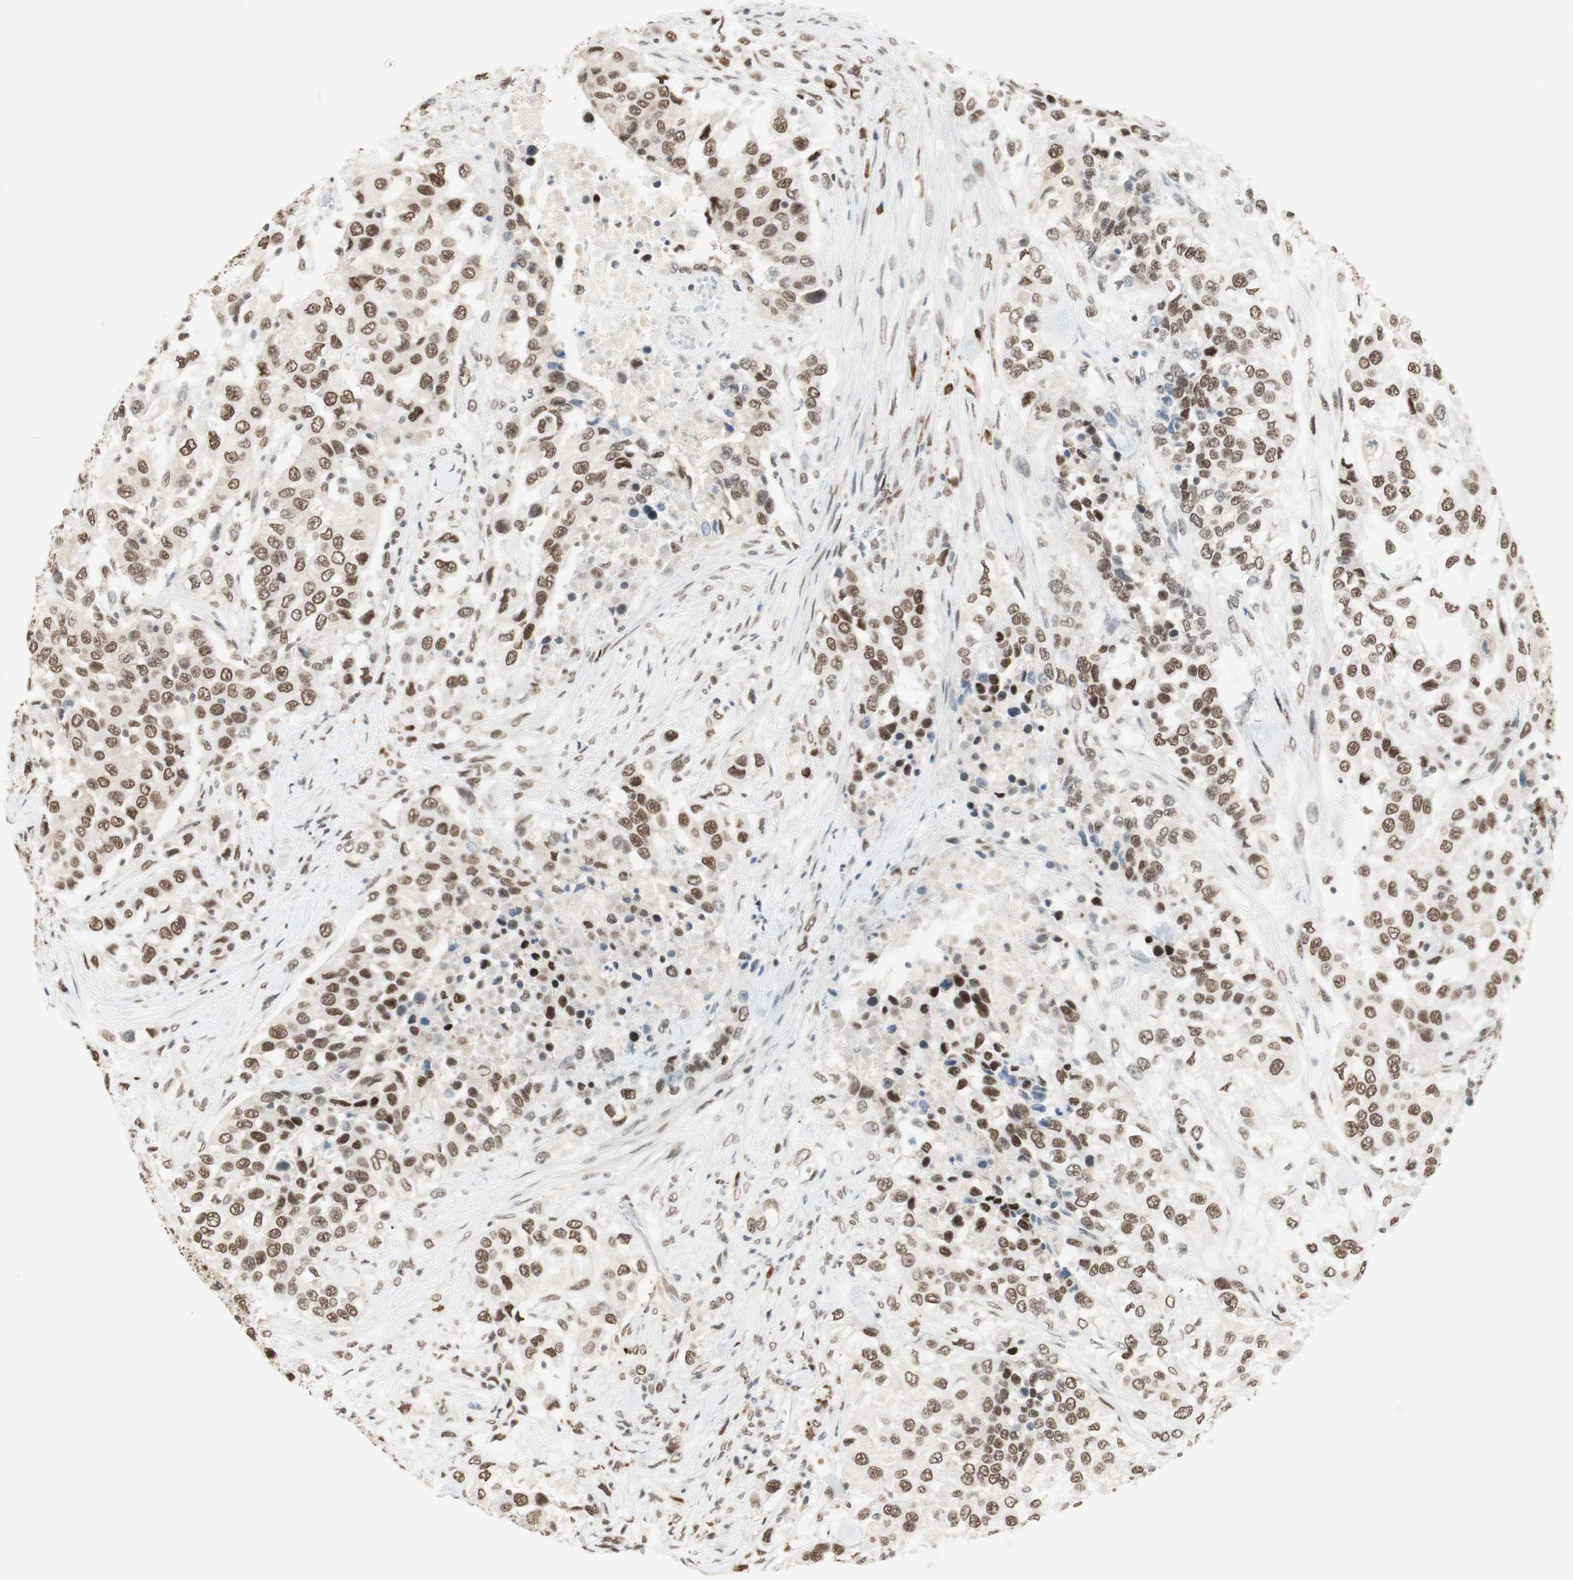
{"staining": {"intensity": "moderate", "quantity": ">75%", "location": "nuclear"}, "tissue": "urothelial cancer", "cell_type": "Tumor cells", "image_type": "cancer", "snomed": [{"axis": "morphology", "description": "Urothelial carcinoma, High grade"}, {"axis": "topography", "description": "Urinary bladder"}], "caption": "This photomicrograph exhibits immunohistochemistry staining of human urothelial cancer, with medium moderate nuclear positivity in approximately >75% of tumor cells.", "gene": "SMARCE1", "patient": {"sex": "female", "age": 80}}